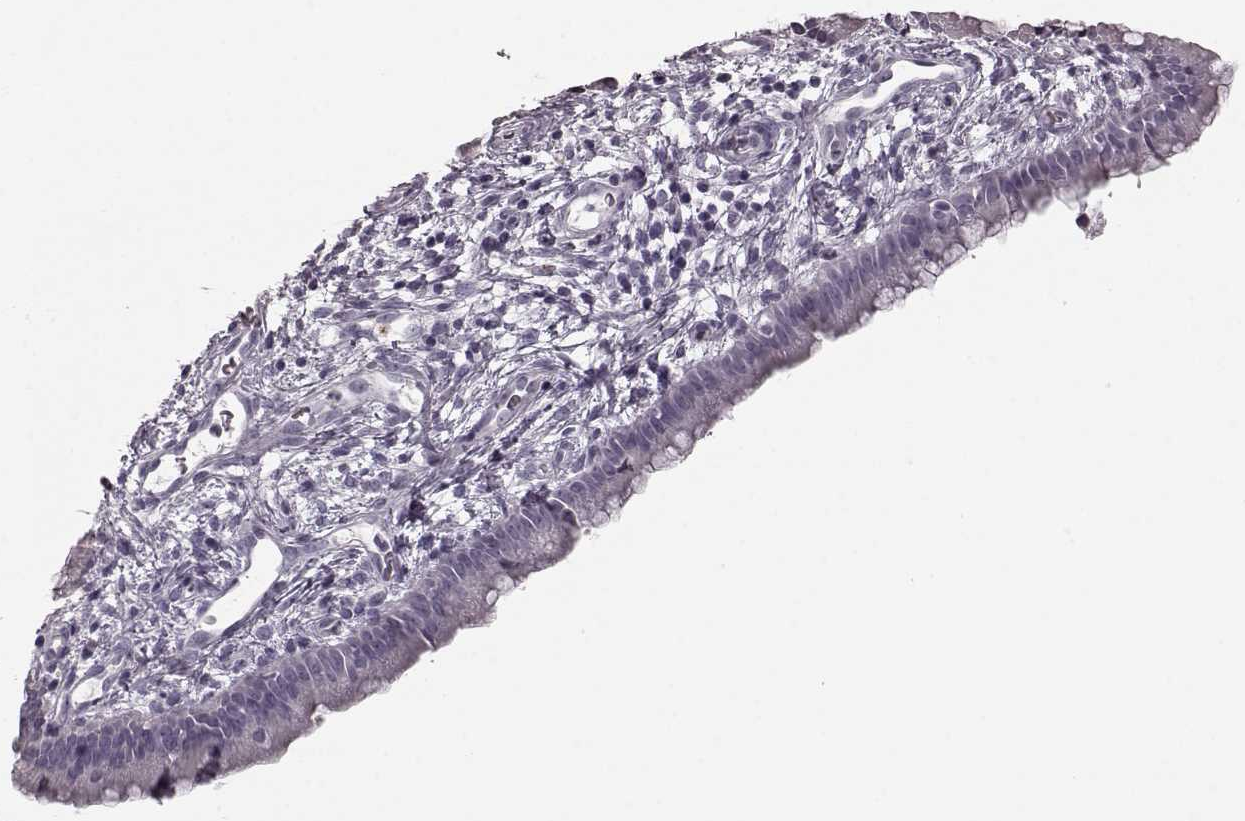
{"staining": {"intensity": "negative", "quantity": "none", "location": "none"}, "tissue": "cervical cancer", "cell_type": "Tumor cells", "image_type": "cancer", "snomed": [{"axis": "morphology", "description": "Squamous cell carcinoma, NOS"}, {"axis": "topography", "description": "Cervix"}], "caption": "Tumor cells show no significant positivity in cervical cancer (squamous cell carcinoma).", "gene": "CST7", "patient": {"sex": "female", "age": 32}}